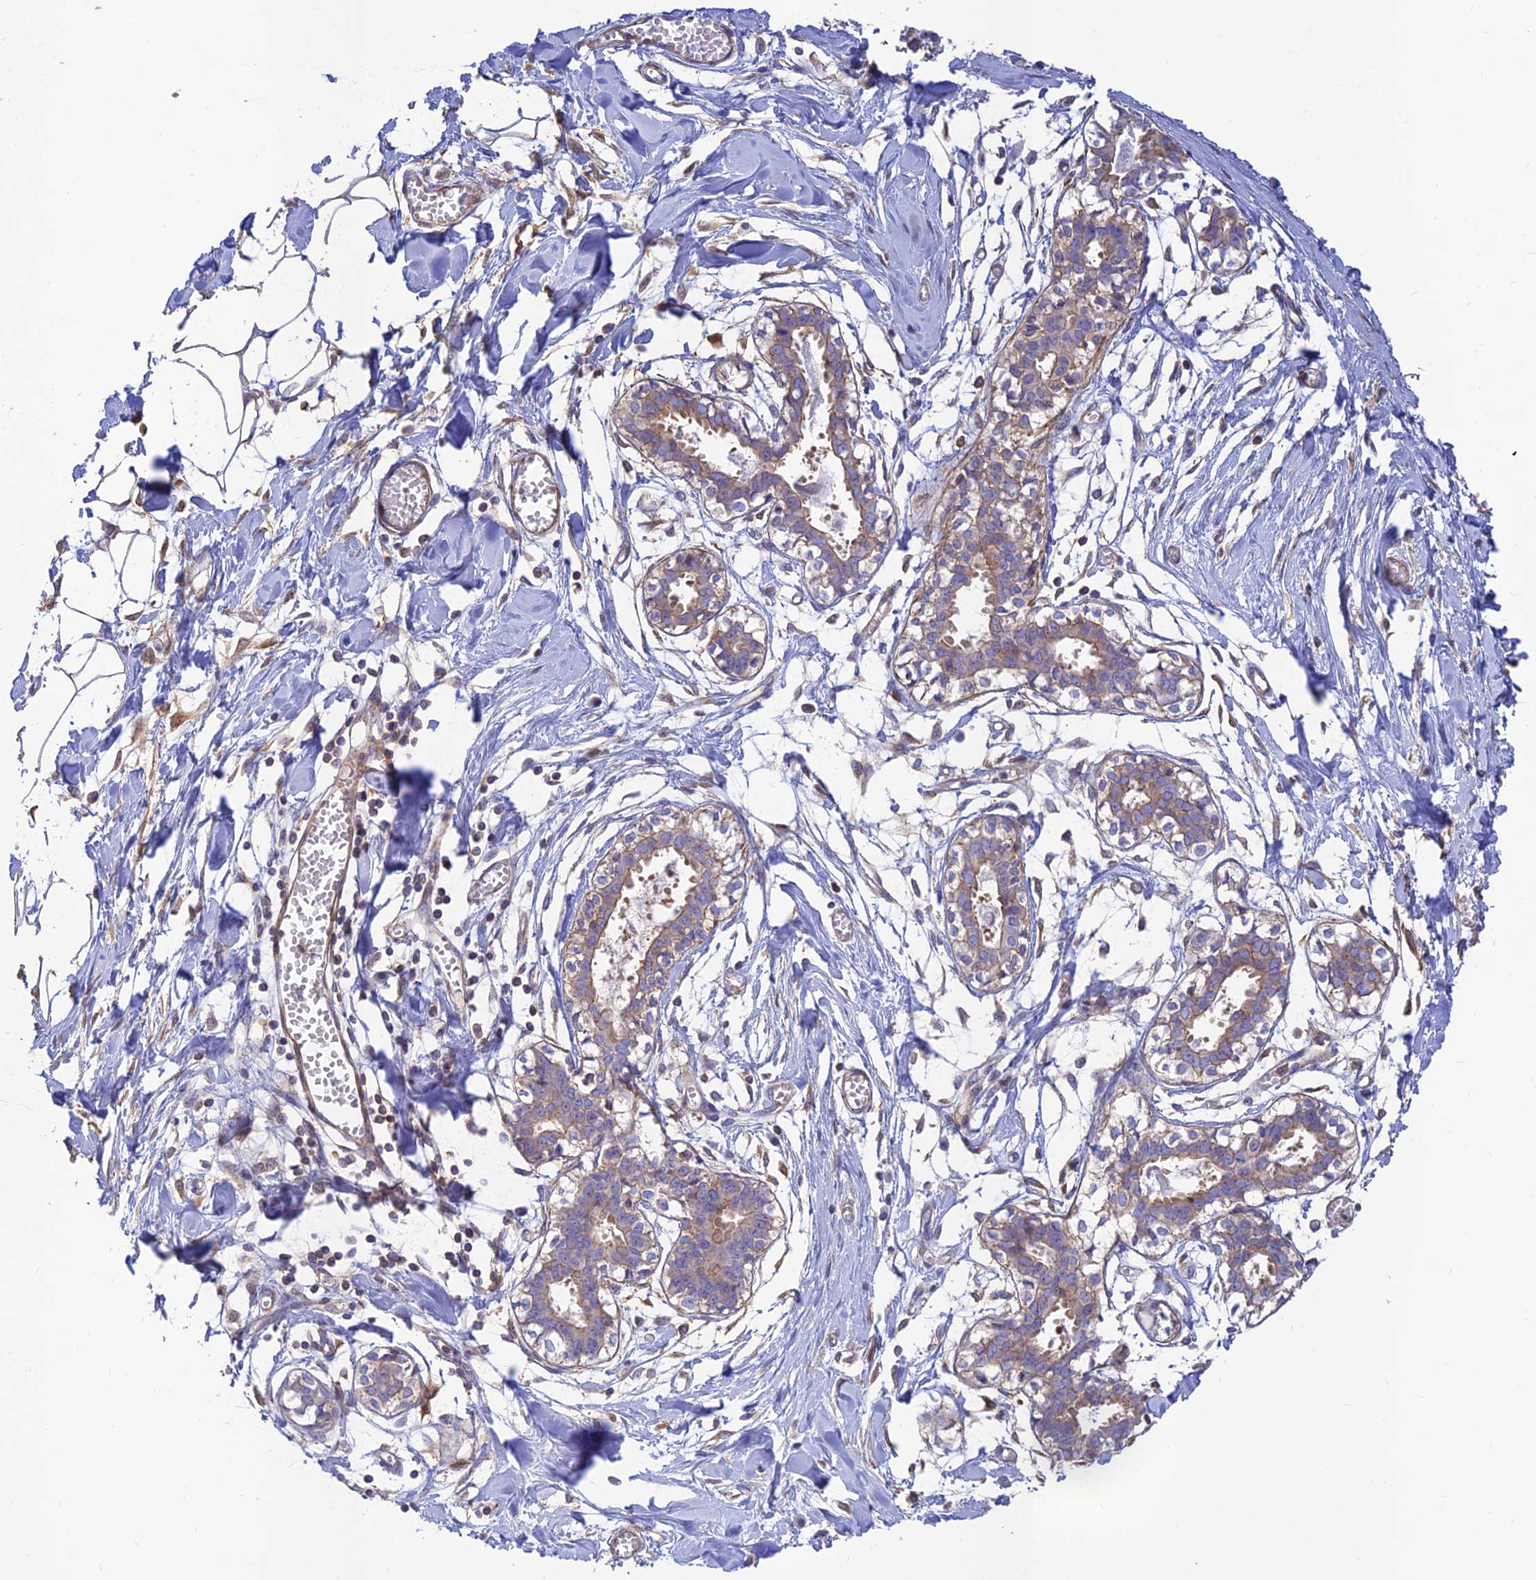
{"staining": {"intensity": "weak", "quantity": ">75%", "location": "cytoplasmic/membranous"}, "tissue": "breast", "cell_type": "Adipocytes", "image_type": "normal", "snomed": [{"axis": "morphology", "description": "Normal tissue, NOS"}, {"axis": "topography", "description": "Breast"}], "caption": "Breast stained with DAB (3,3'-diaminobenzidine) IHC exhibits low levels of weak cytoplasmic/membranous positivity in approximately >75% of adipocytes. (DAB (3,3'-diaminobenzidine) IHC, brown staining for protein, blue staining for nuclei).", "gene": "PPP1R12C", "patient": {"sex": "female", "age": 27}}